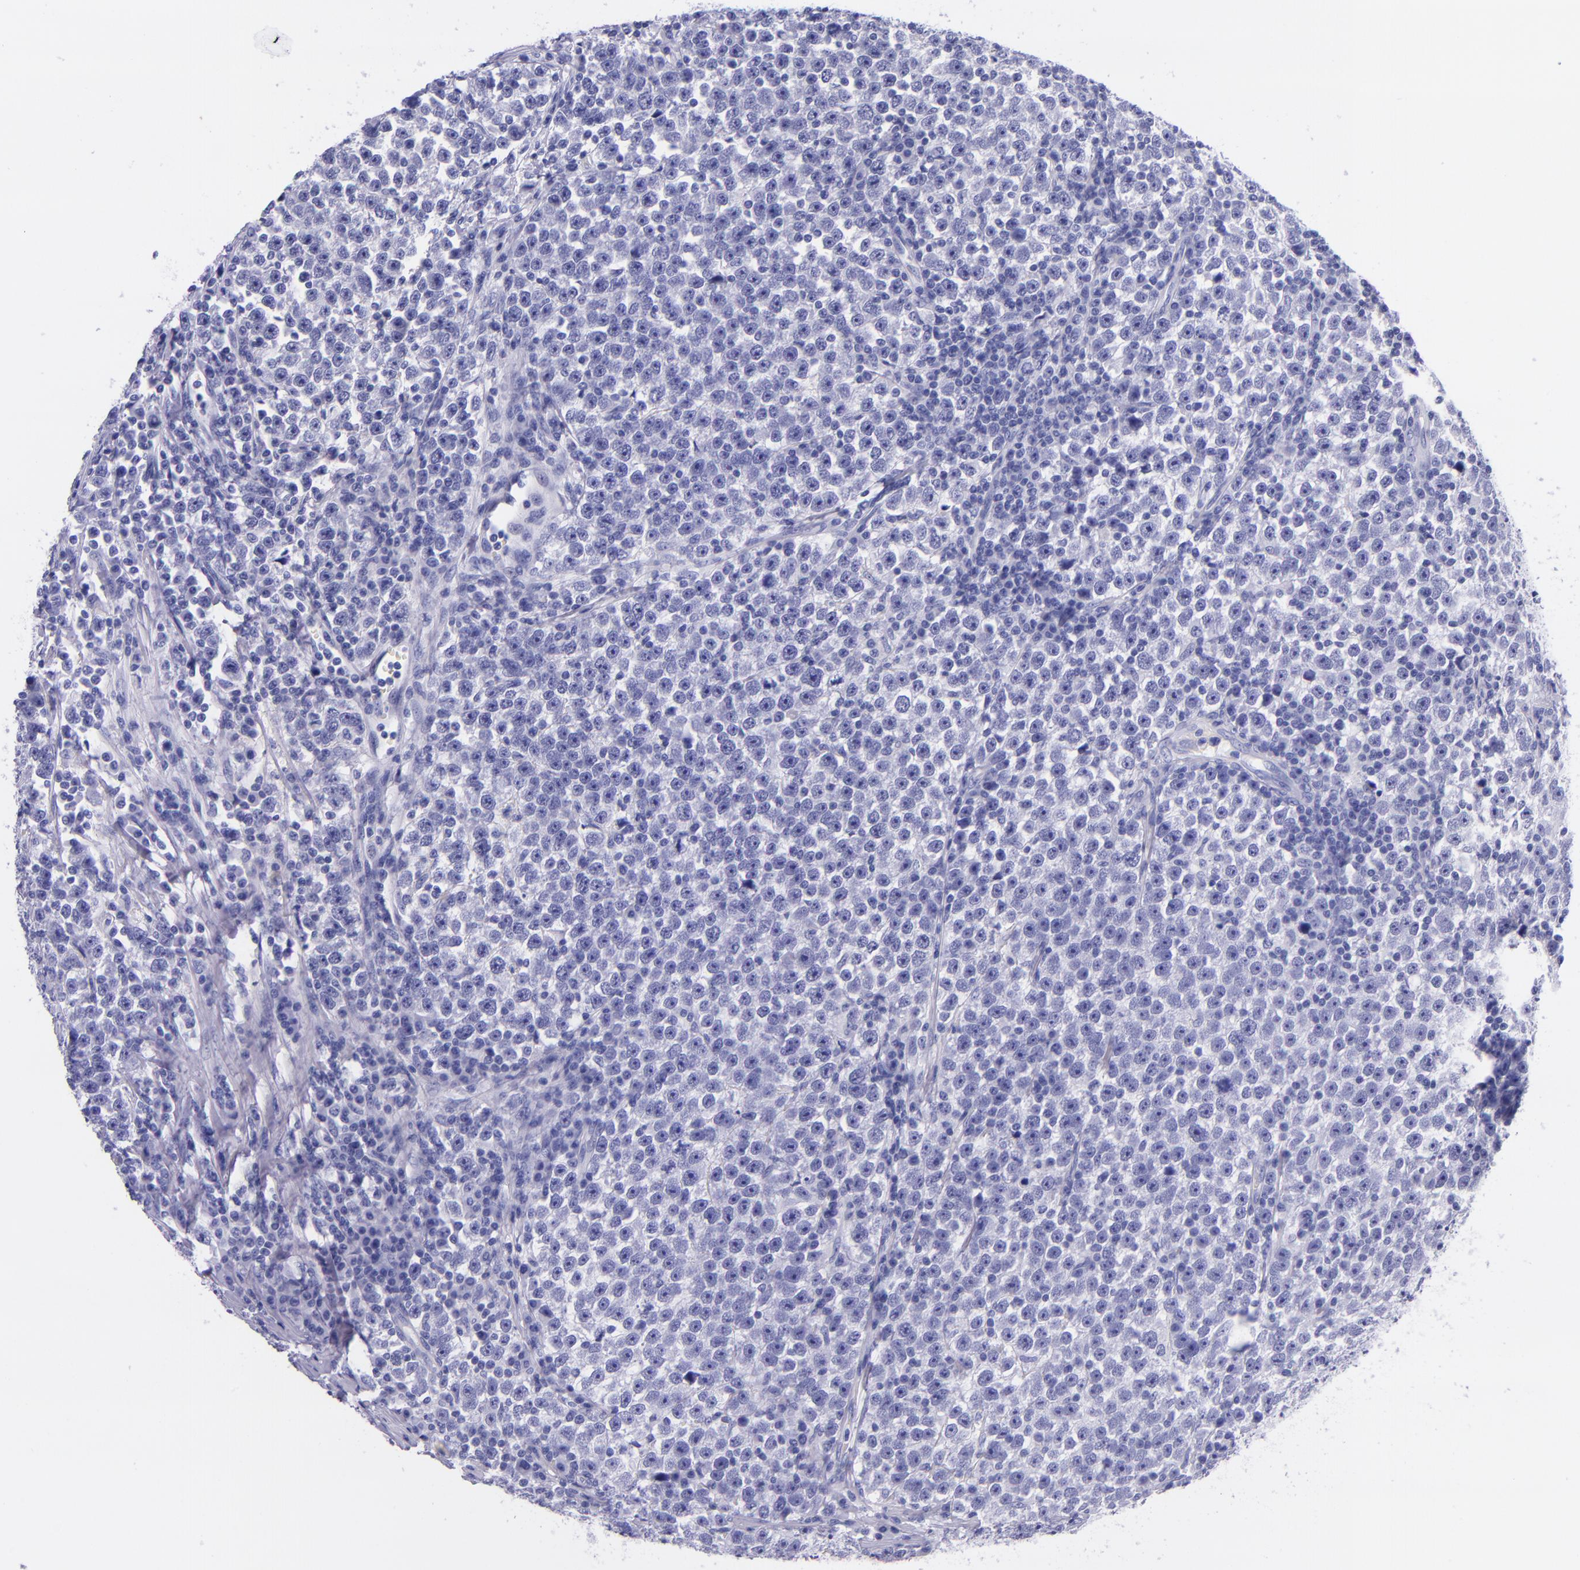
{"staining": {"intensity": "negative", "quantity": "none", "location": "none"}, "tissue": "testis cancer", "cell_type": "Tumor cells", "image_type": "cancer", "snomed": [{"axis": "morphology", "description": "Seminoma, NOS"}, {"axis": "topography", "description": "Testis"}], "caption": "Testis cancer was stained to show a protein in brown. There is no significant staining in tumor cells.", "gene": "SLPI", "patient": {"sex": "male", "age": 43}}